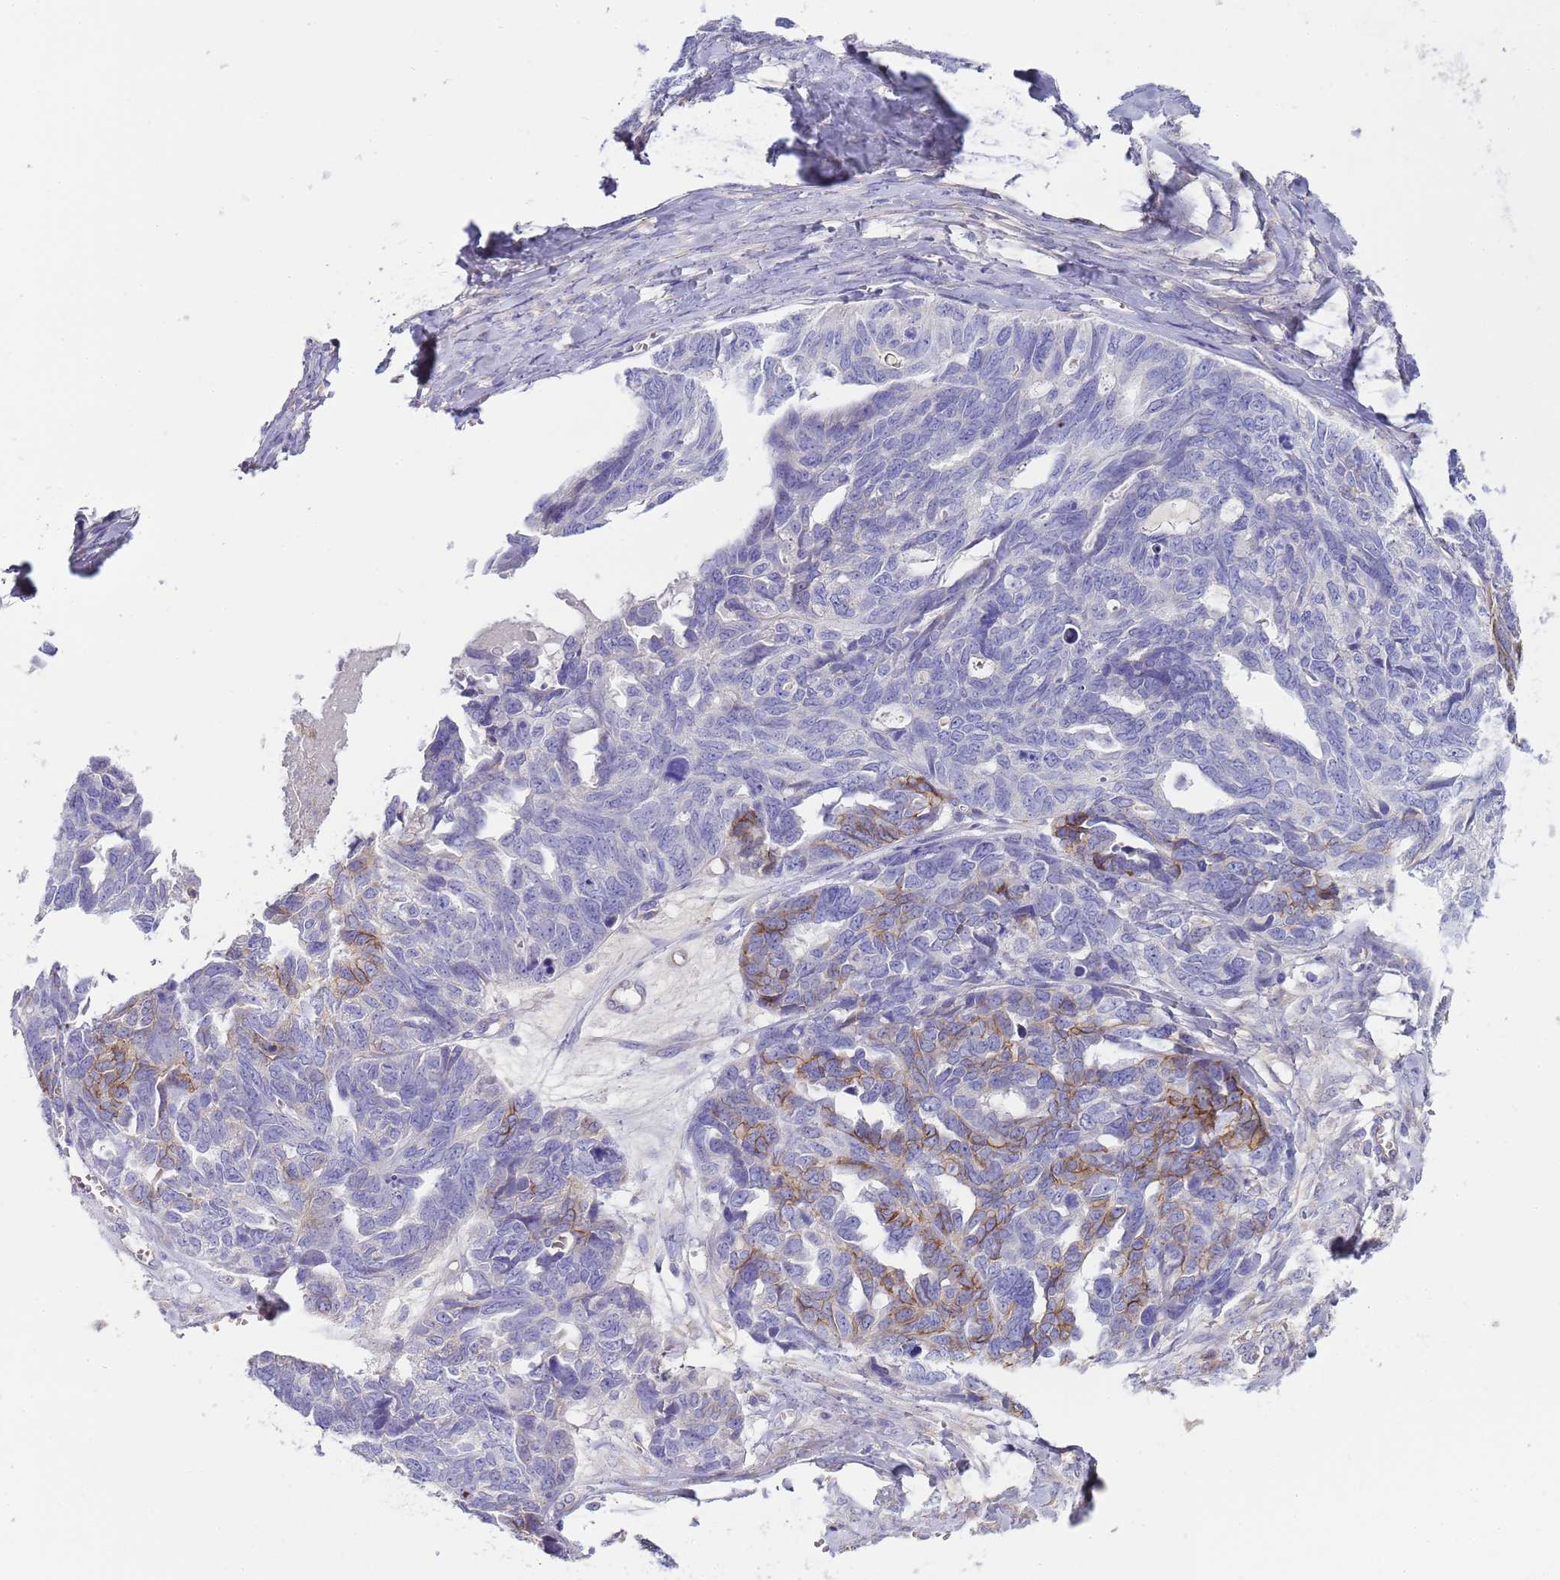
{"staining": {"intensity": "moderate", "quantity": "<25%", "location": "cytoplasmic/membranous"}, "tissue": "ovarian cancer", "cell_type": "Tumor cells", "image_type": "cancer", "snomed": [{"axis": "morphology", "description": "Cystadenocarcinoma, serous, NOS"}, {"axis": "topography", "description": "Ovary"}], "caption": "Serous cystadenocarcinoma (ovarian) stained with IHC displays moderate cytoplasmic/membranous staining in approximately <25% of tumor cells.", "gene": "RIPPLY2", "patient": {"sex": "female", "age": 79}}